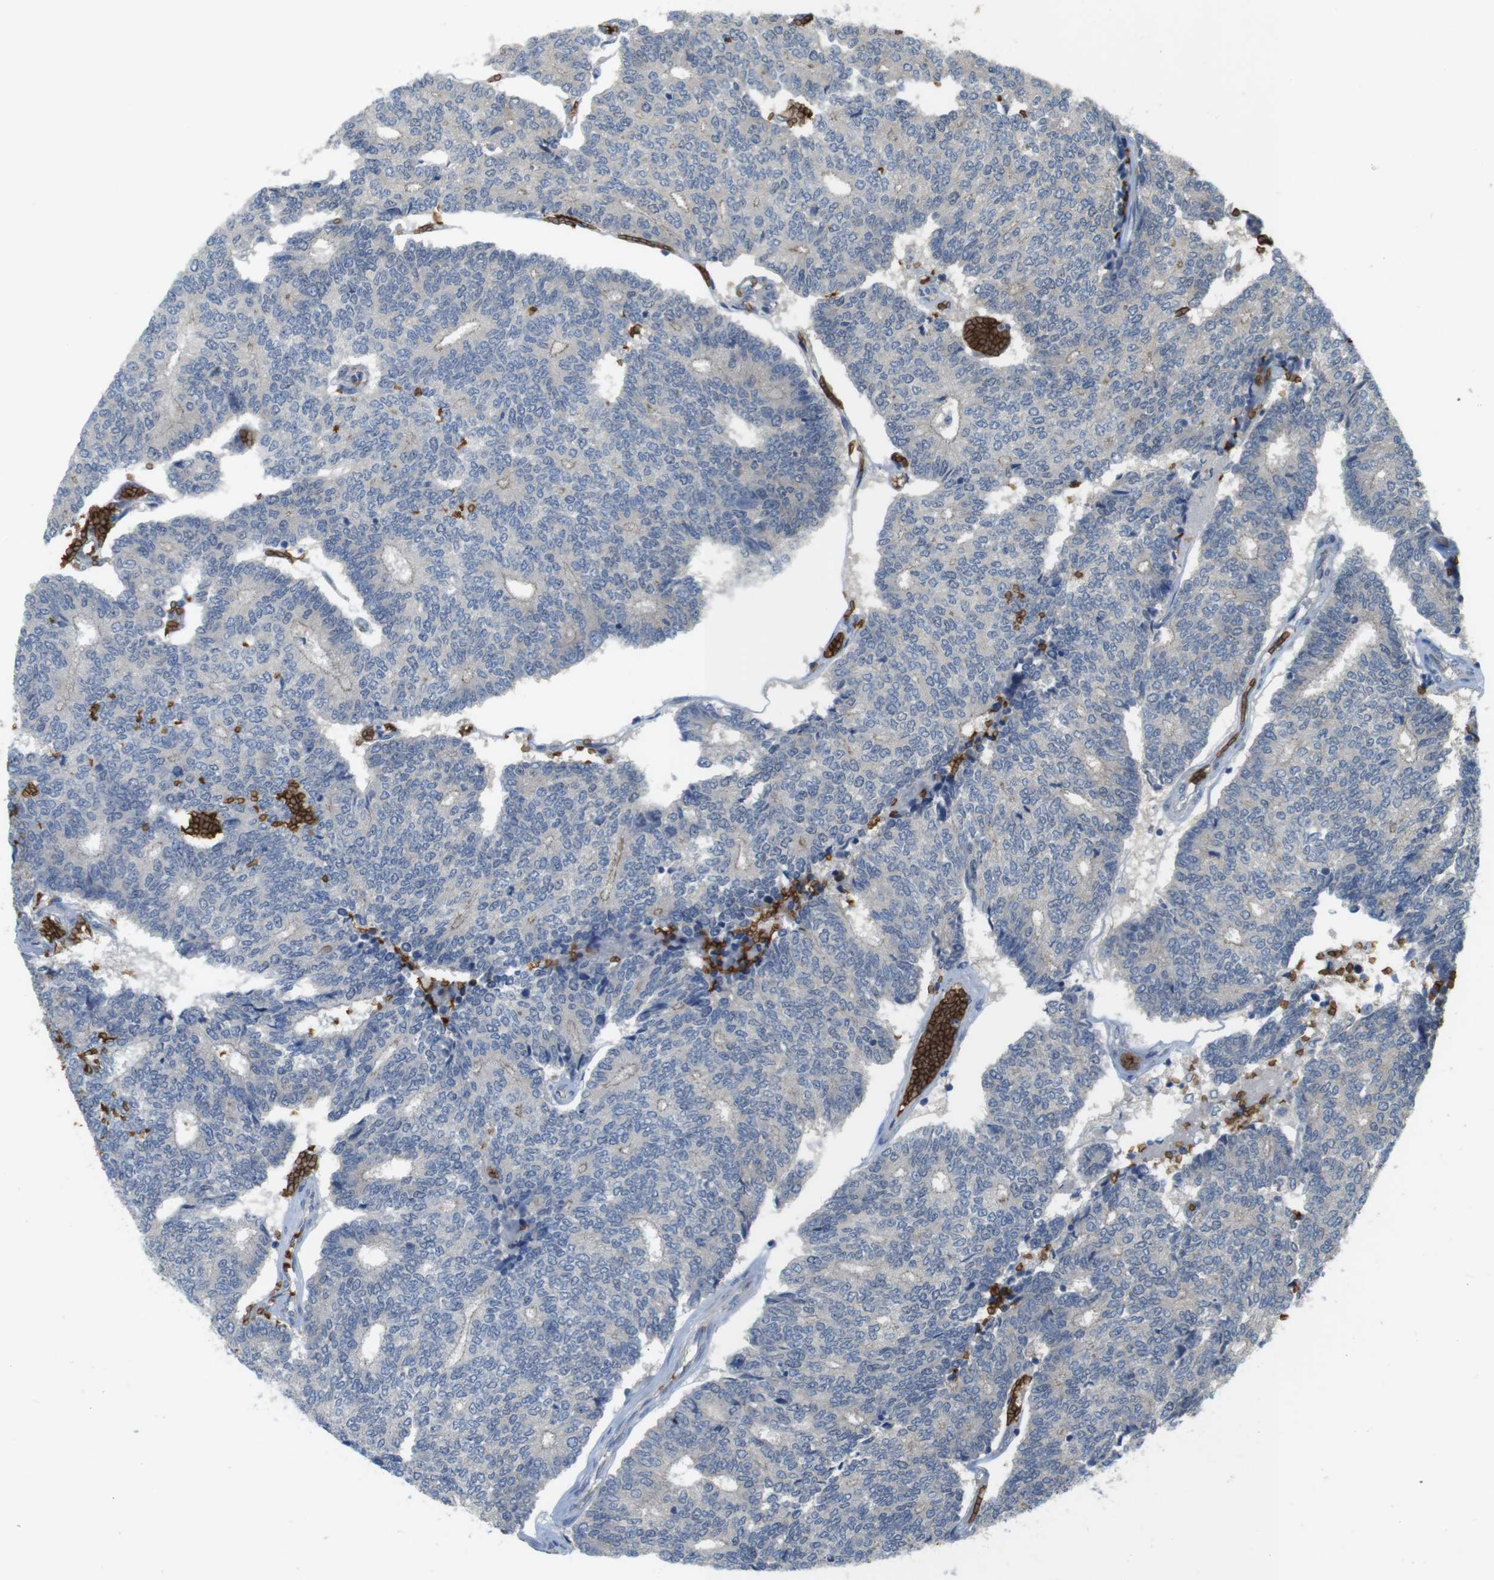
{"staining": {"intensity": "negative", "quantity": "none", "location": "none"}, "tissue": "prostate cancer", "cell_type": "Tumor cells", "image_type": "cancer", "snomed": [{"axis": "morphology", "description": "Normal tissue, NOS"}, {"axis": "morphology", "description": "Adenocarcinoma, High grade"}, {"axis": "topography", "description": "Prostate"}, {"axis": "topography", "description": "Seminal veicle"}], "caption": "High-grade adenocarcinoma (prostate) was stained to show a protein in brown. There is no significant staining in tumor cells.", "gene": "GYPA", "patient": {"sex": "male", "age": 55}}